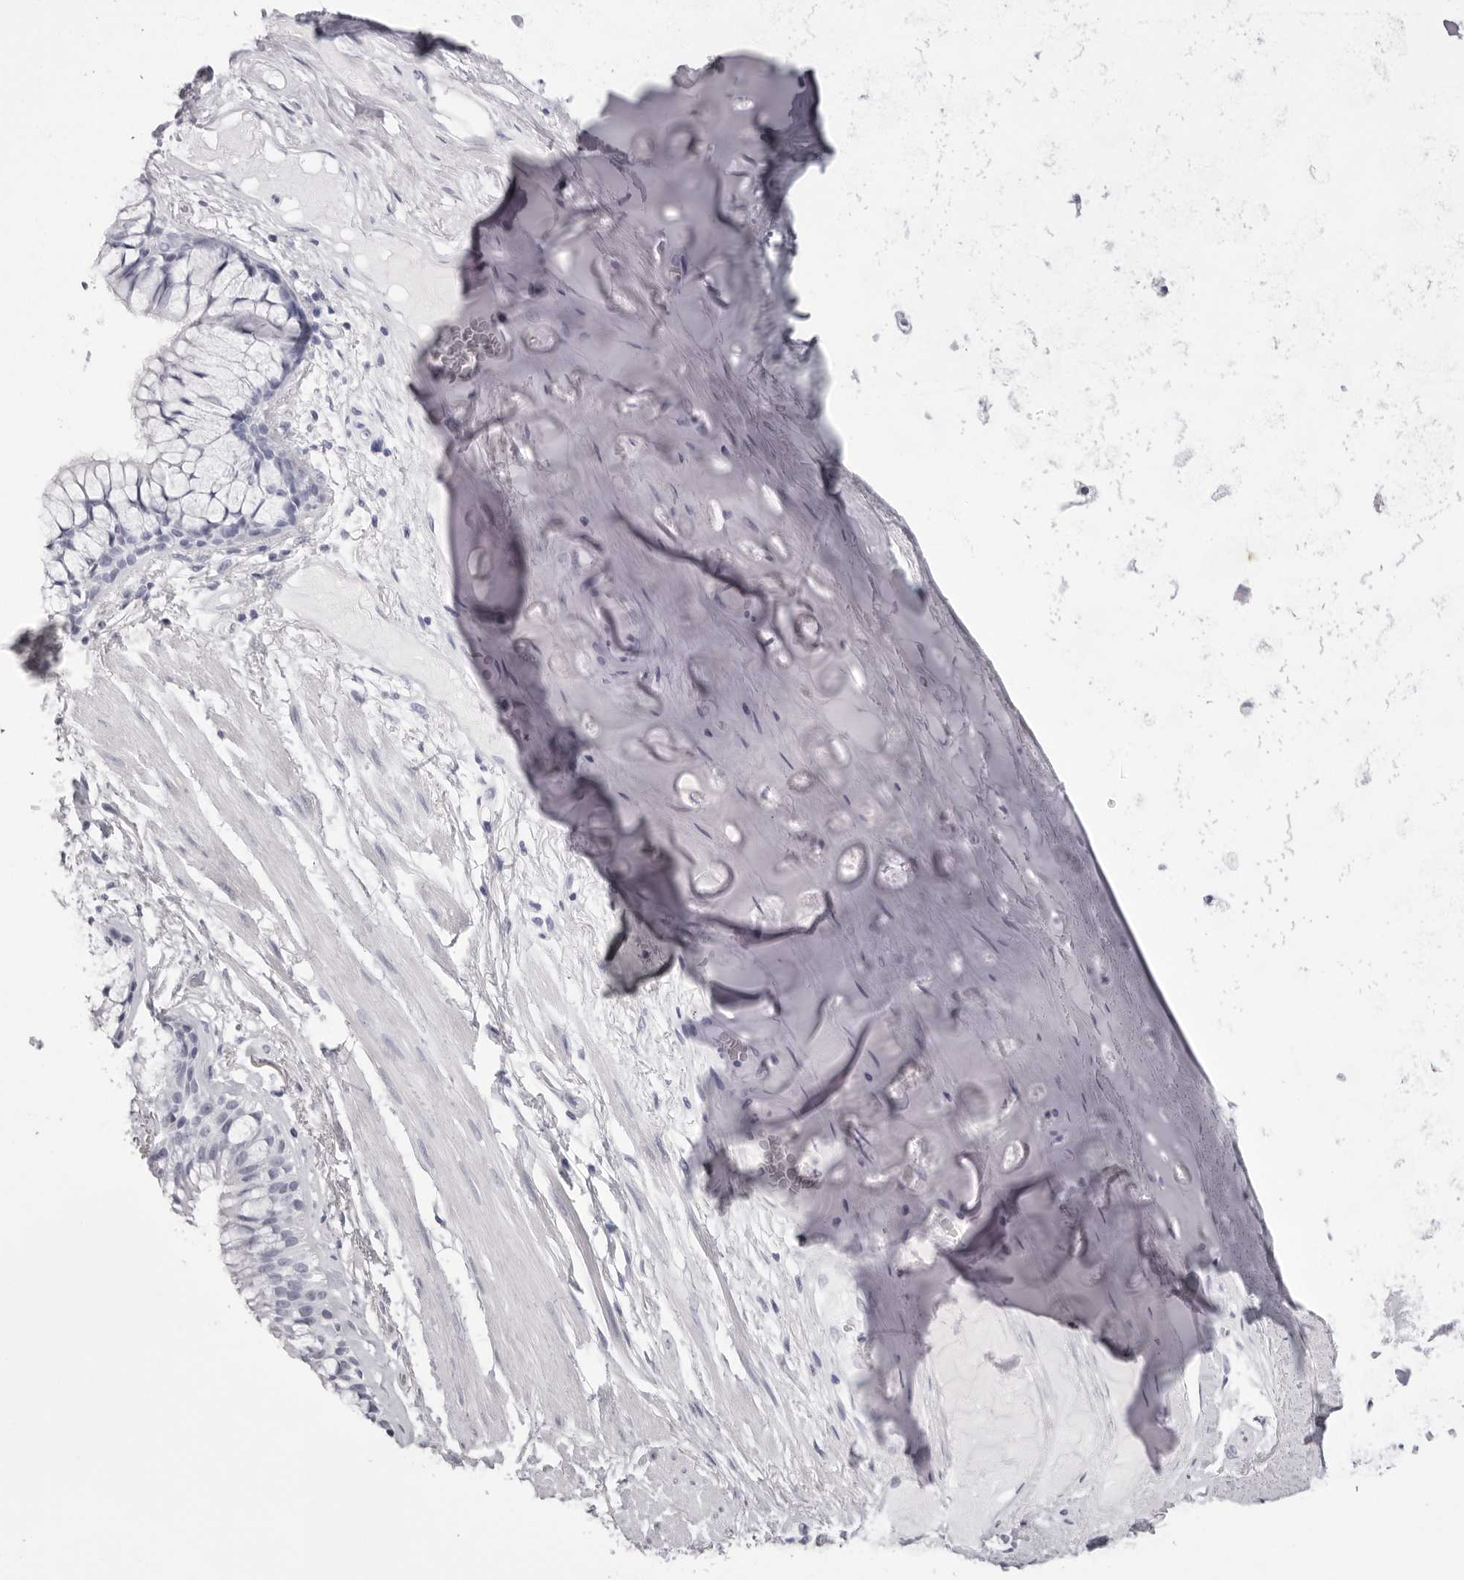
{"staining": {"intensity": "negative", "quantity": "none", "location": "none"}, "tissue": "adipose tissue", "cell_type": "Adipocytes", "image_type": "normal", "snomed": [{"axis": "morphology", "description": "Normal tissue, NOS"}, {"axis": "topography", "description": "Bronchus"}], "caption": "A micrograph of adipose tissue stained for a protein displays no brown staining in adipocytes. Brightfield microscopy of IHC stained with DAB (brown) and hematoxylin (blue), captured at high magnification.", "gene": "TMOD4", "patient": {"sex": "male", "age": 66}}